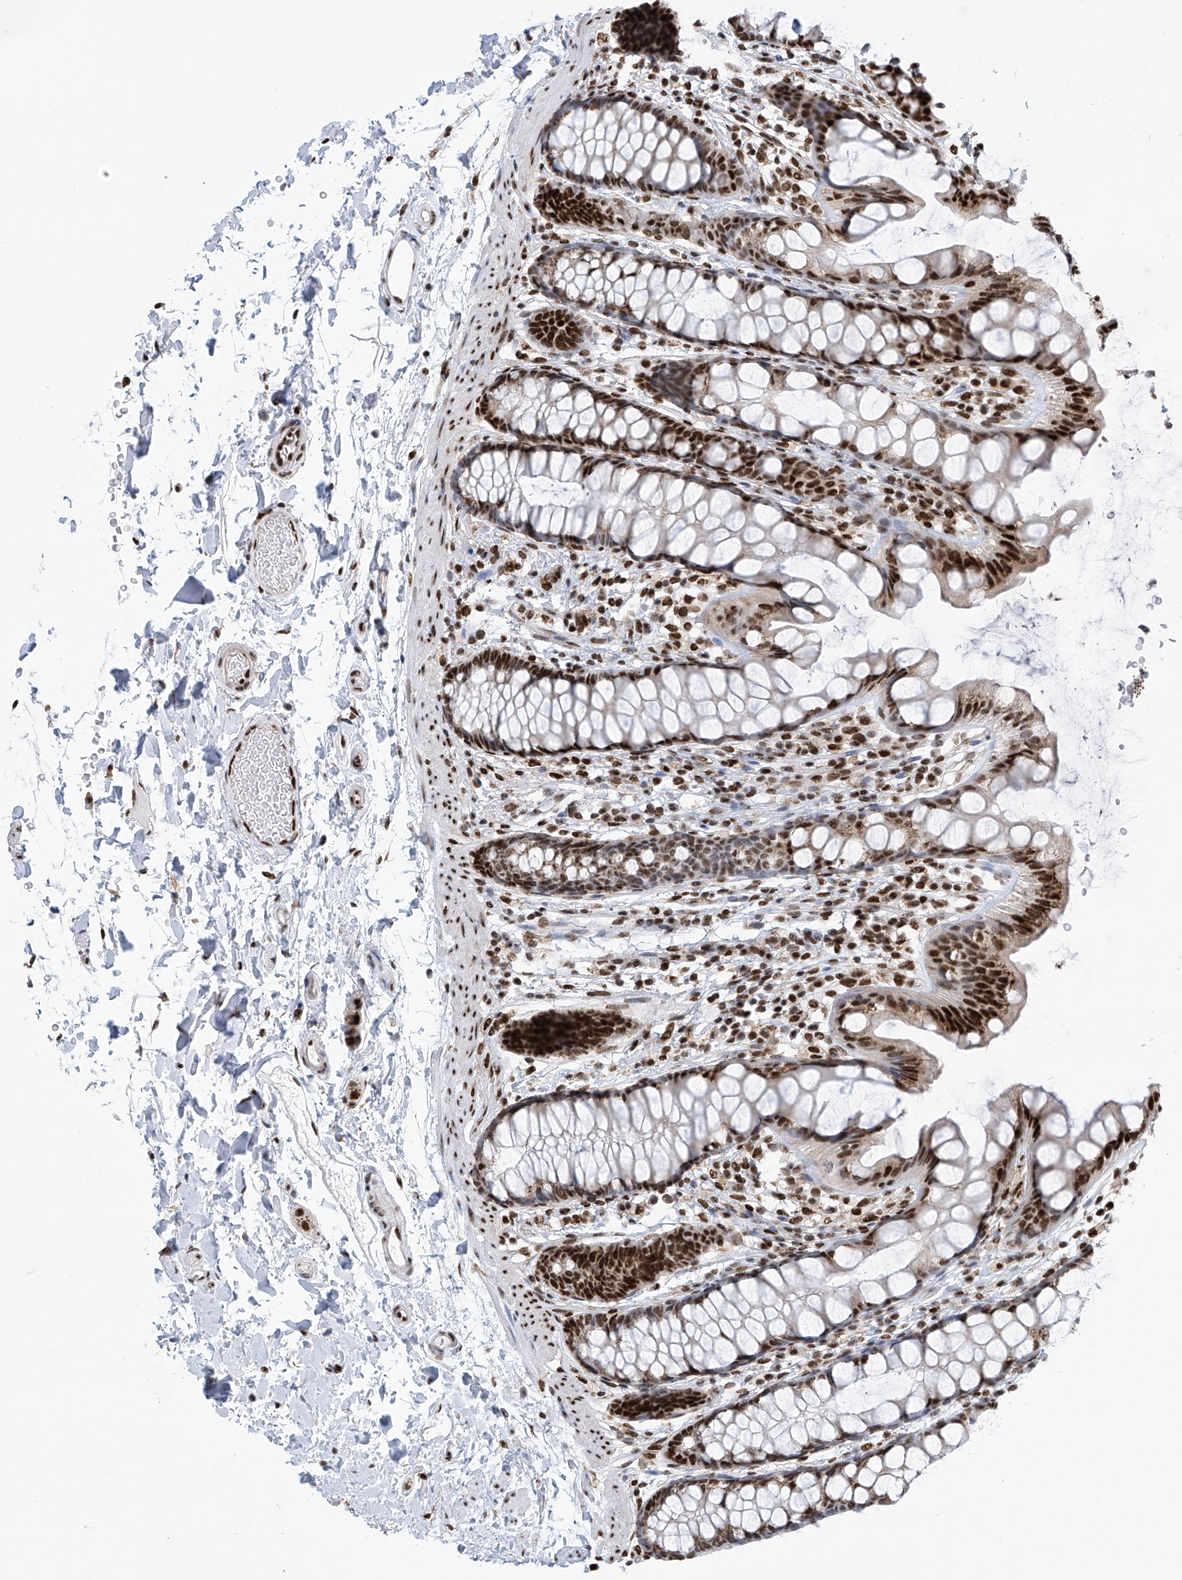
{"staining": {"intensity": "strong", "quantity": "25%-75%", "location": "nuclear"}, "tissue": "rectum", "cell_type": "Glandular cells", "image_type": "normal", "snomed": [{"axis": "morphology", "description": "Normal tissue, NOS"}, {"axis": "topography", "description": "Rectum"}], "caption": "Strong nuclear expression is identified in about 25%-75% of glandular cells in normal rectum.", "gene": "APLF", "patient": {"sex": "female", "age": 65}}